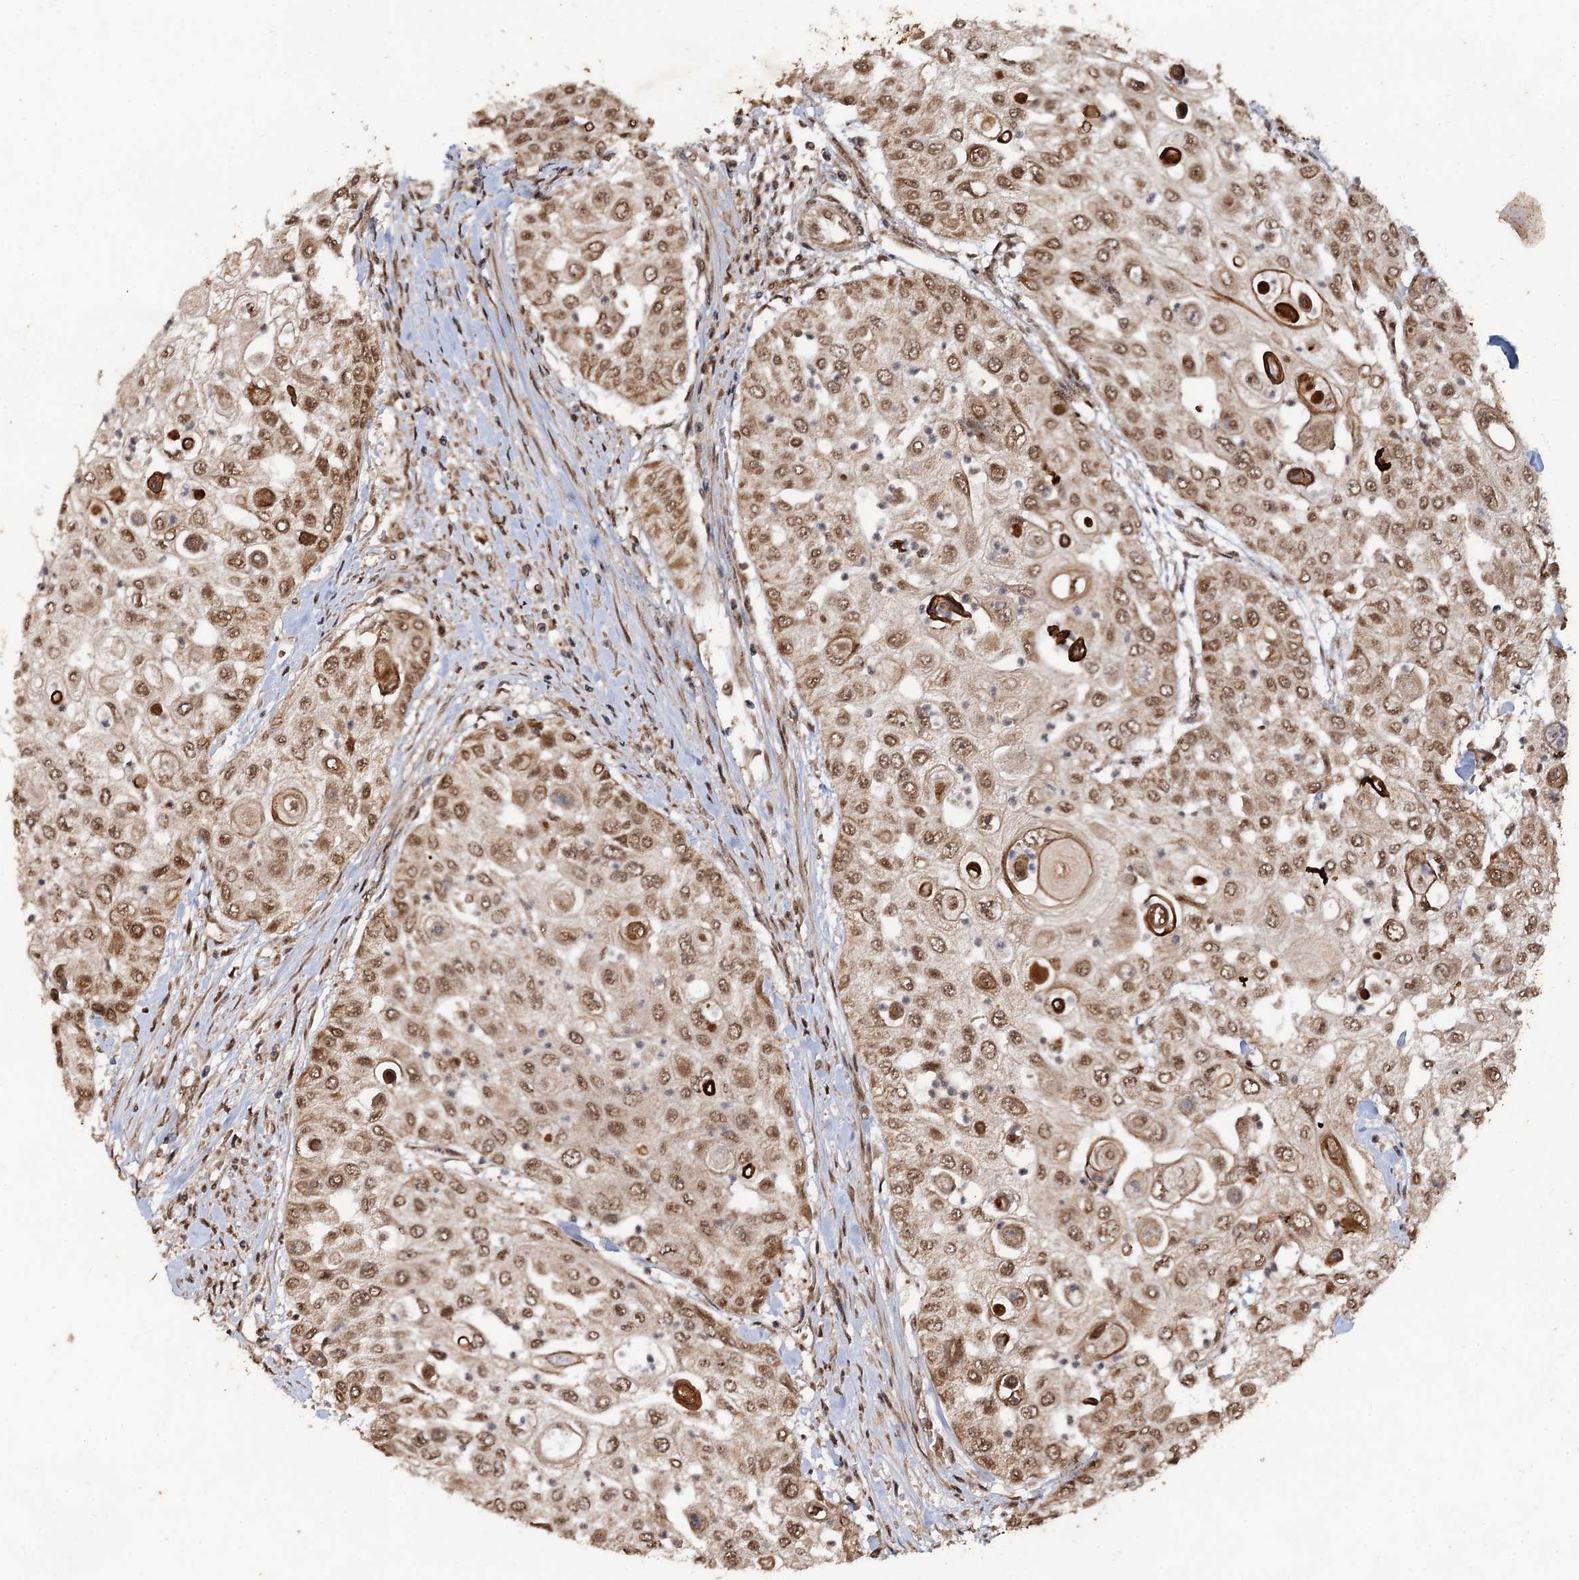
{"staining": {"intensity": "moderate", "quantity": ">75%", "location": "nuclear"}, "tissue": "urothelial cancer", "cell_type": "Tumor cells", "image_type": "cancer", "snomed": [{"axis": "morphology", "description": "Urothelial carcinoma, High grade"}, {"axis": "topography", "description": "Urinary bladder"}], "caption": "Moderate nuclear protein staining is appreciated in approximately >75% of tumor cells in high-grade urothelial carcinoma.", "gene": "REP15", "patient": {"sex": "female", "age": 79}}